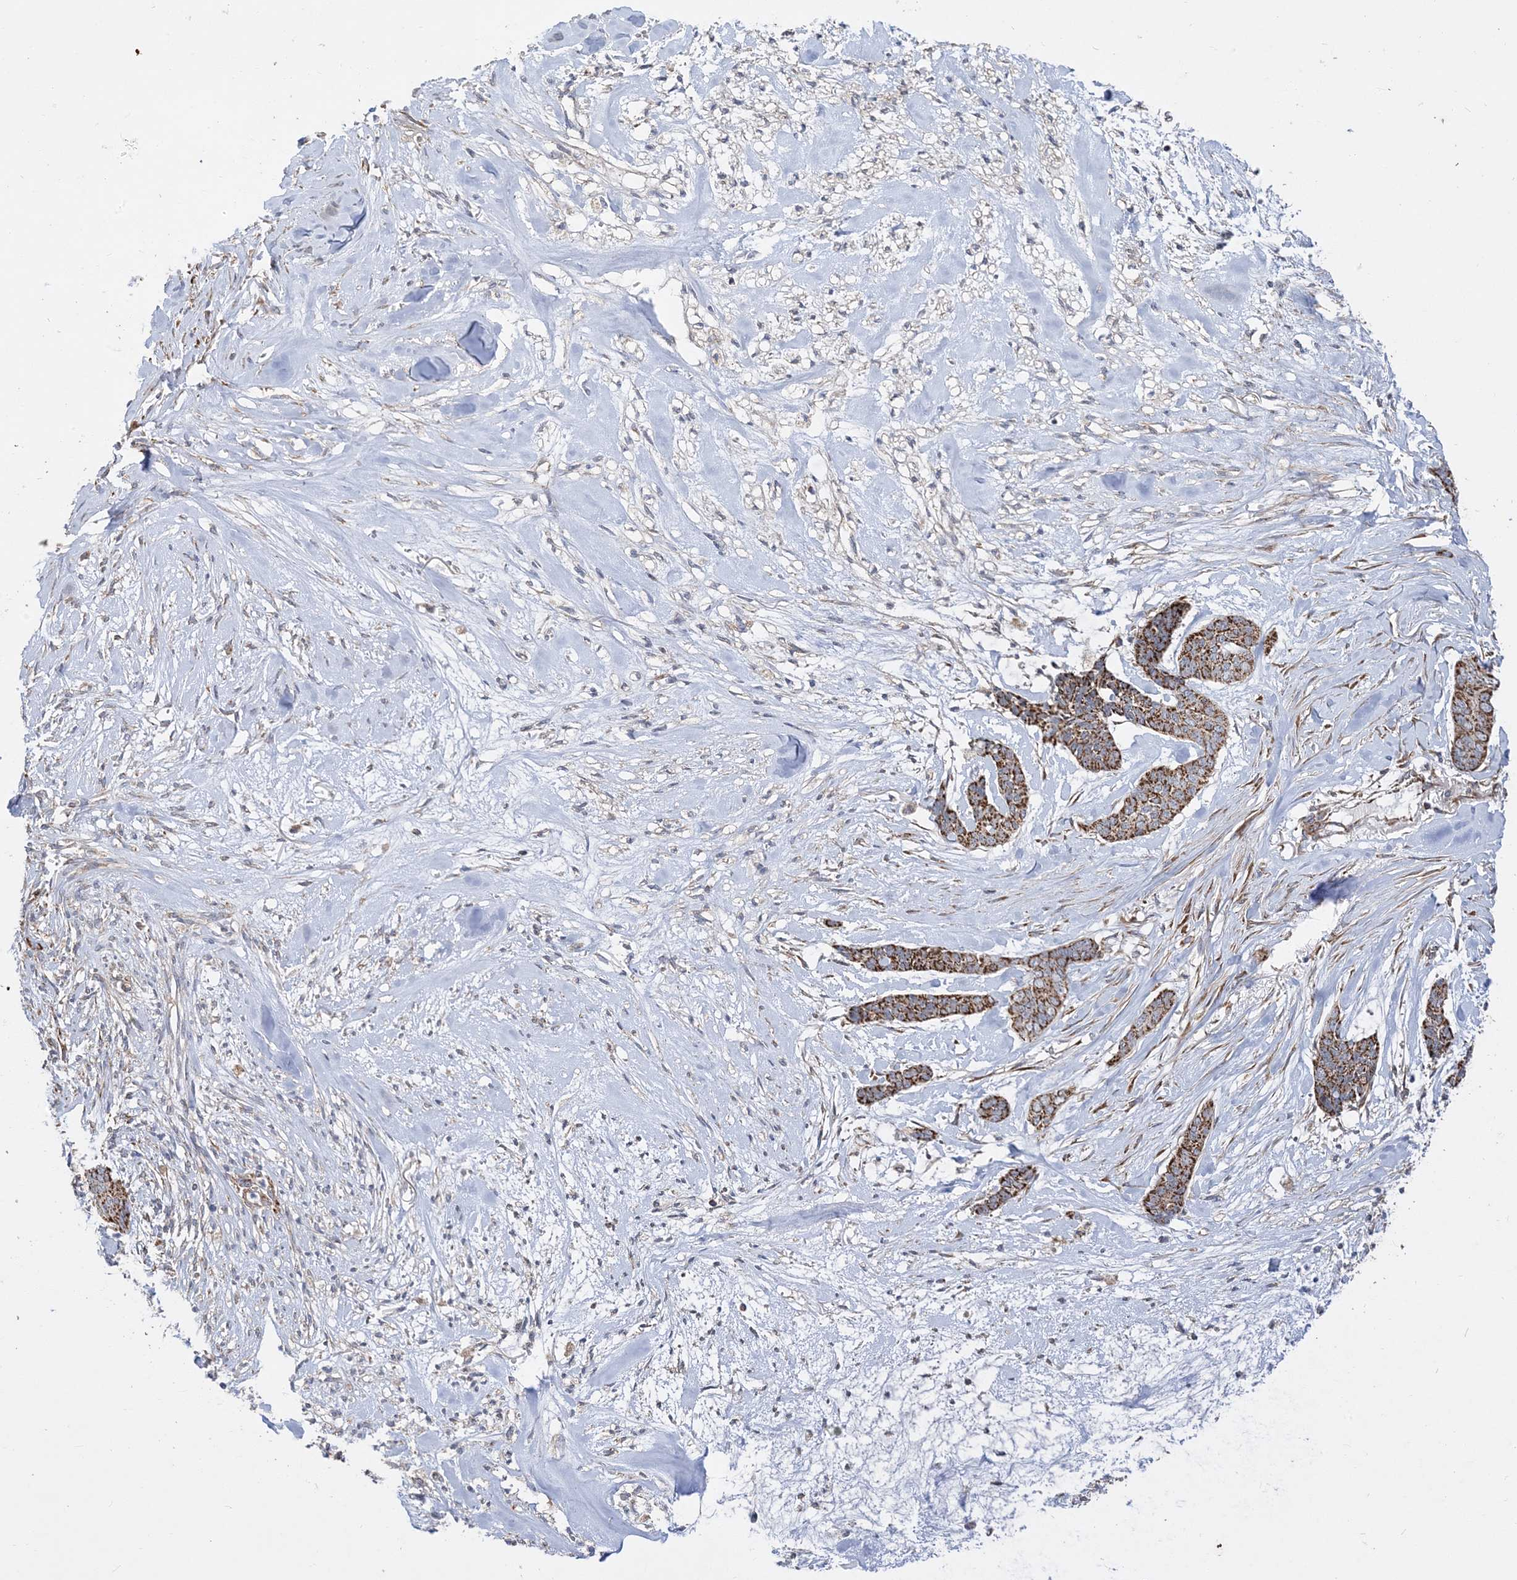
{"staining": {"intensity": "strong", "quantity": ">75%", "location": "cytoplasmic/membranous"}, "tissue": "skin cancer", "cell_type": "Tumor cells", "image_type": "cancer", "snomed": [{"axis": "morphology", "description": "Basal cell carcinoma"}, {"axis": "topography", "description": "Skin"}], "caption": "Protein expression analysis of skin basal cell carcinoma shows strong cytoplasmic/membranous expression in approximately >75% of tumor cells. (DAB (3,3'-diaminobenzidine) IHC with brightfield microscopy, high magnification).", "gene": "AARS2", "patient": {"sex": "female", "age": 64}}